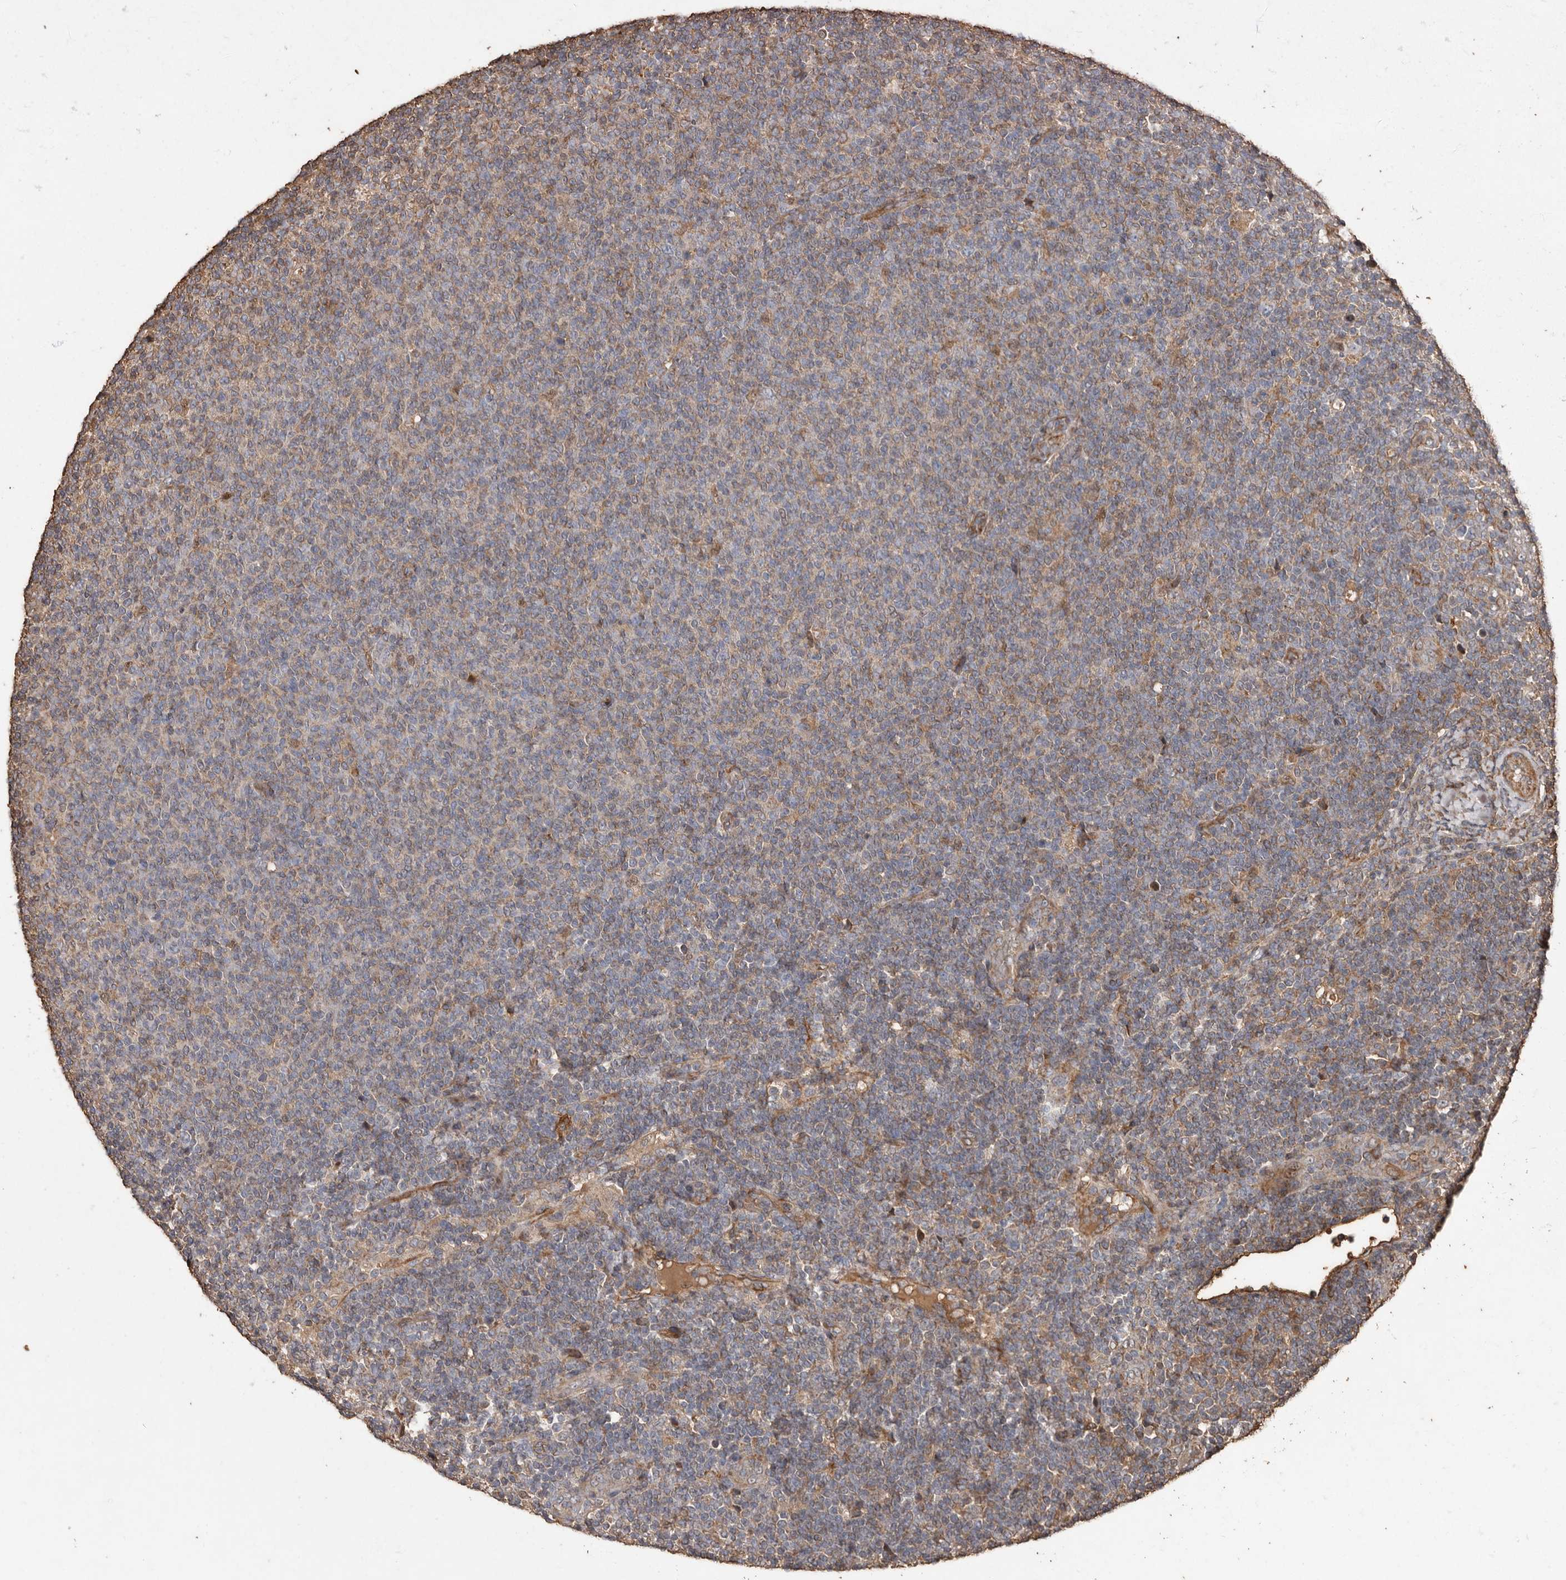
{"staining": {"intensity": "weak", "quantity": "<25%", "location": "cytoplasmic/membranous"}, "tissue": "lymphoma", "cell_type": "Tumor cells", "image_type": "cancer", "snomed": [{"axis": "morphology", "description": "Malignant lymphoma, non-Hodgkin's type, Low grade"}, {"axis": "topography", "description": "Lymph node"}], "caption": "DAB (3,3'-diaminobenzidine) immunohistochemical staining of human malignant lymphoma, non-Hodgkin's type (low-grade) exhibits no significant expression in tumor cells. The staining was performed using DAB to visualize the protein expression in brown, while the nuclei were stained in blue with hematoxylin (Magnification: 20x).", "gene": "RANBP17", "patient": {"sex": "male", "age": 66}}